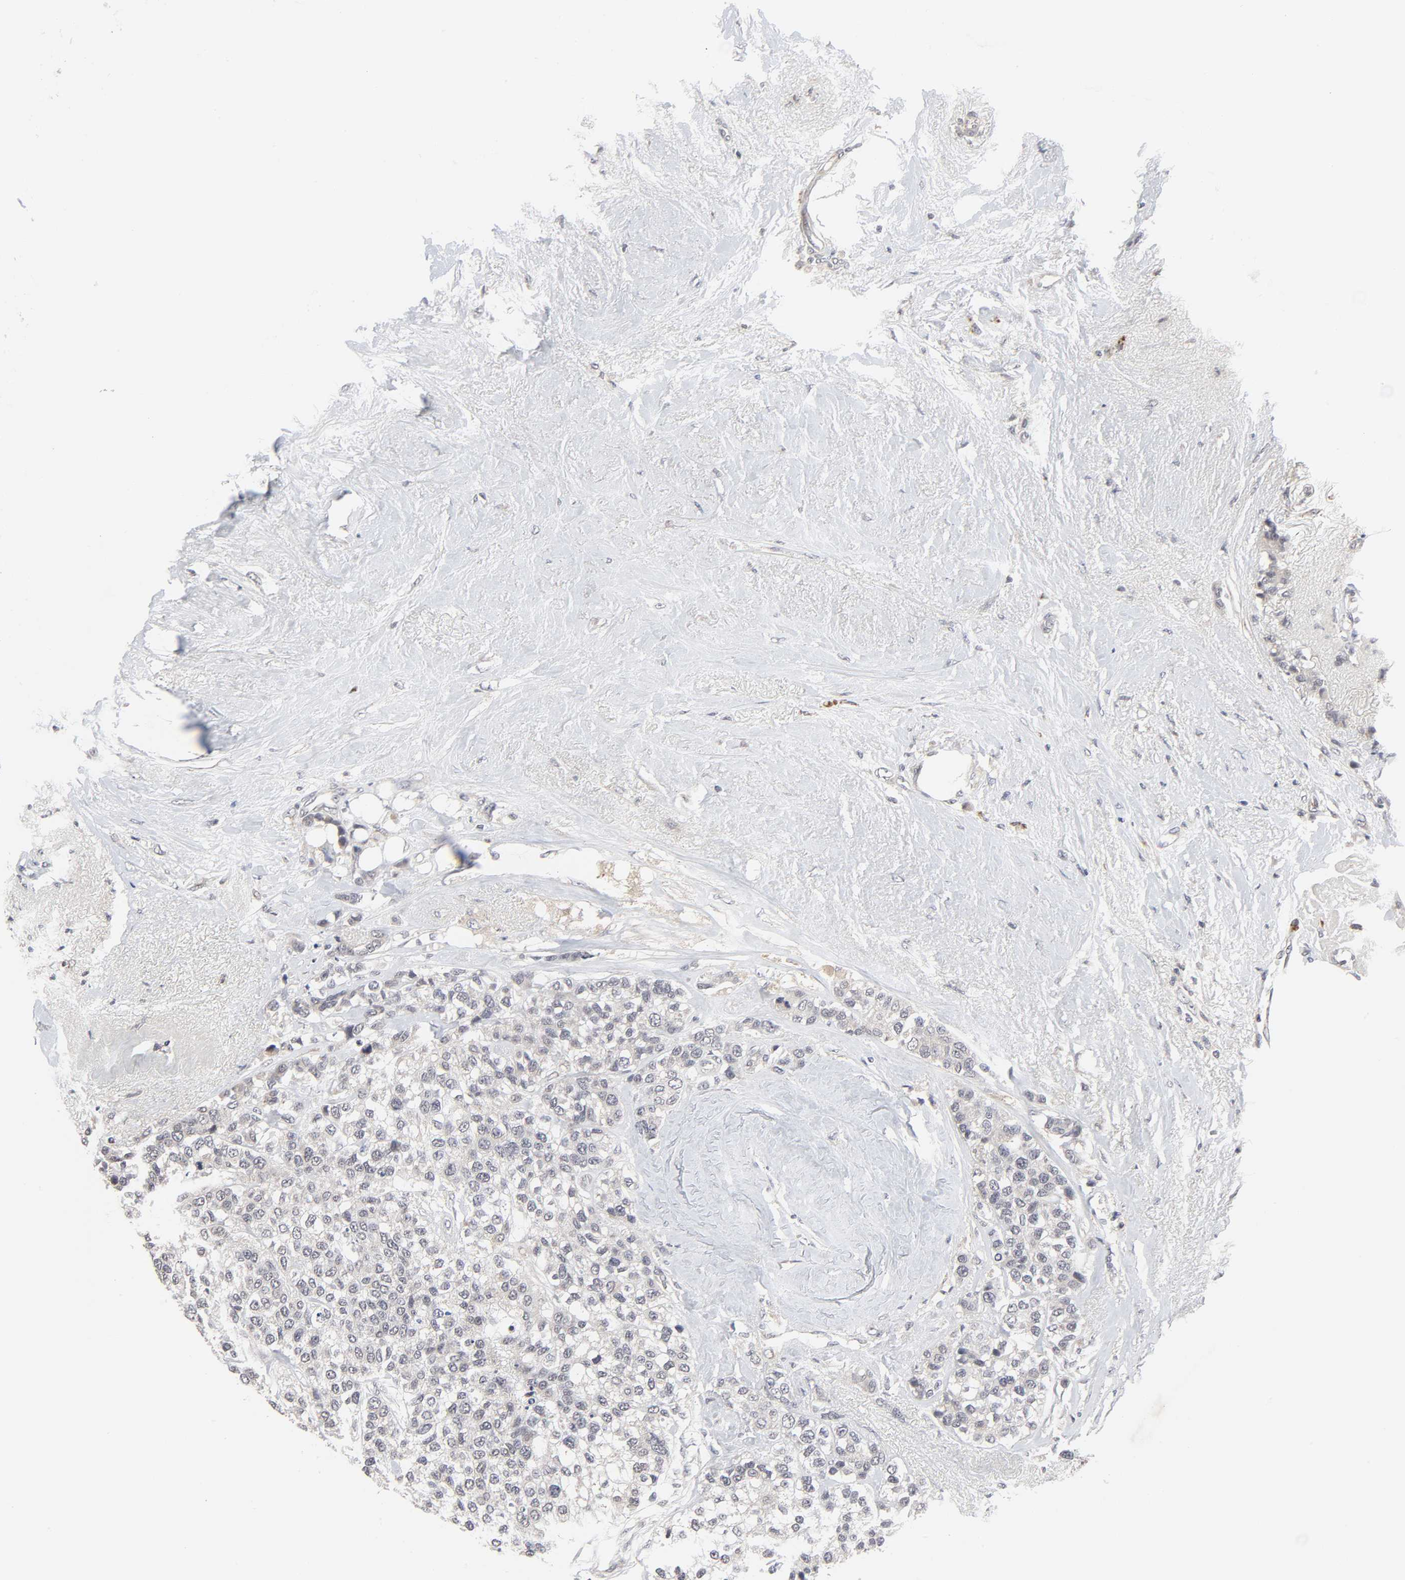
{"staining": {"intensity": "weak", "quantity": "<25%", "location": "cytoplasmic/membranous"}, "tissue": "breast cancer", "cell_type": "Tumor cells", "image_type": "cancer", "snomed": [{"axis": "morphology", "description": "Duct carcinoma"}, {"axis": "topography", "description": "Breast"}], "caption": "Immunohistochemistry (IHC) micrograph of neoplastic tissue: breast invasive ductal carcinoma stained with DAB shows no significant protein expression in tumor cells.", "gene": "AUH", "patient": {"sex": "female", "age": 51}}